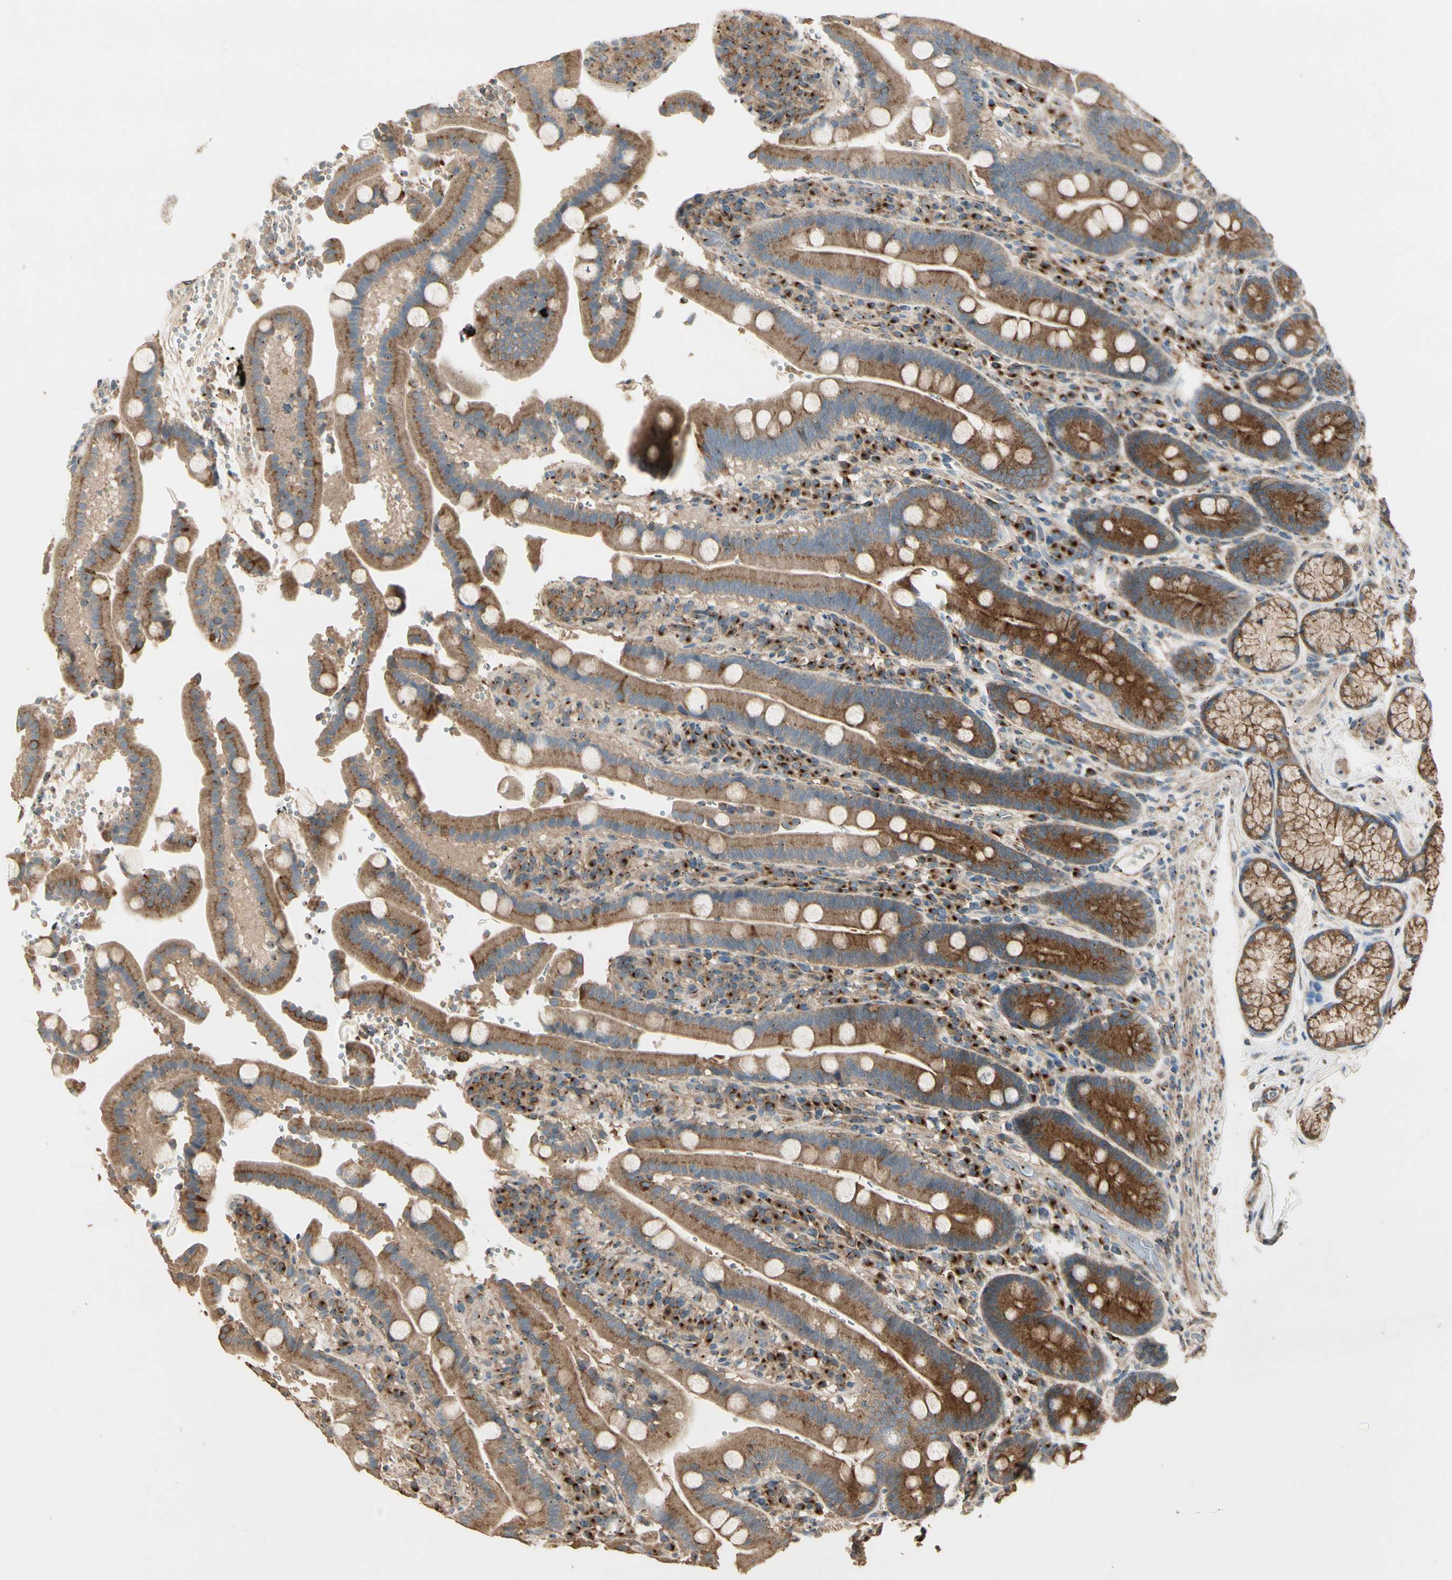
{"staining": {"intensity": "moderate", "quantity": ">75%", "location": "cytoplasmic/membranous"}, "tissue": "duodenum", "cell_type": "Glandular cells", "image_type": "normal", "snomed": [{"axis": "morphology", "description": "Normal tissue, NOS"}, {"axis": "topography", "description": "Small intestine, NOS"}], "caption": "Immunohistochemistry (IHC) histopathology image of benign duodenum: duodenum stained using immunohistochemistry reveals medium levels of moderate protein expression localized specifically in the cytoplasmic/membranous of glandular cells, appearing as a cytoplasmic/membranous brown color.", "gene": "AKAP9", "patient": {"sex": "female", "age": 71}}